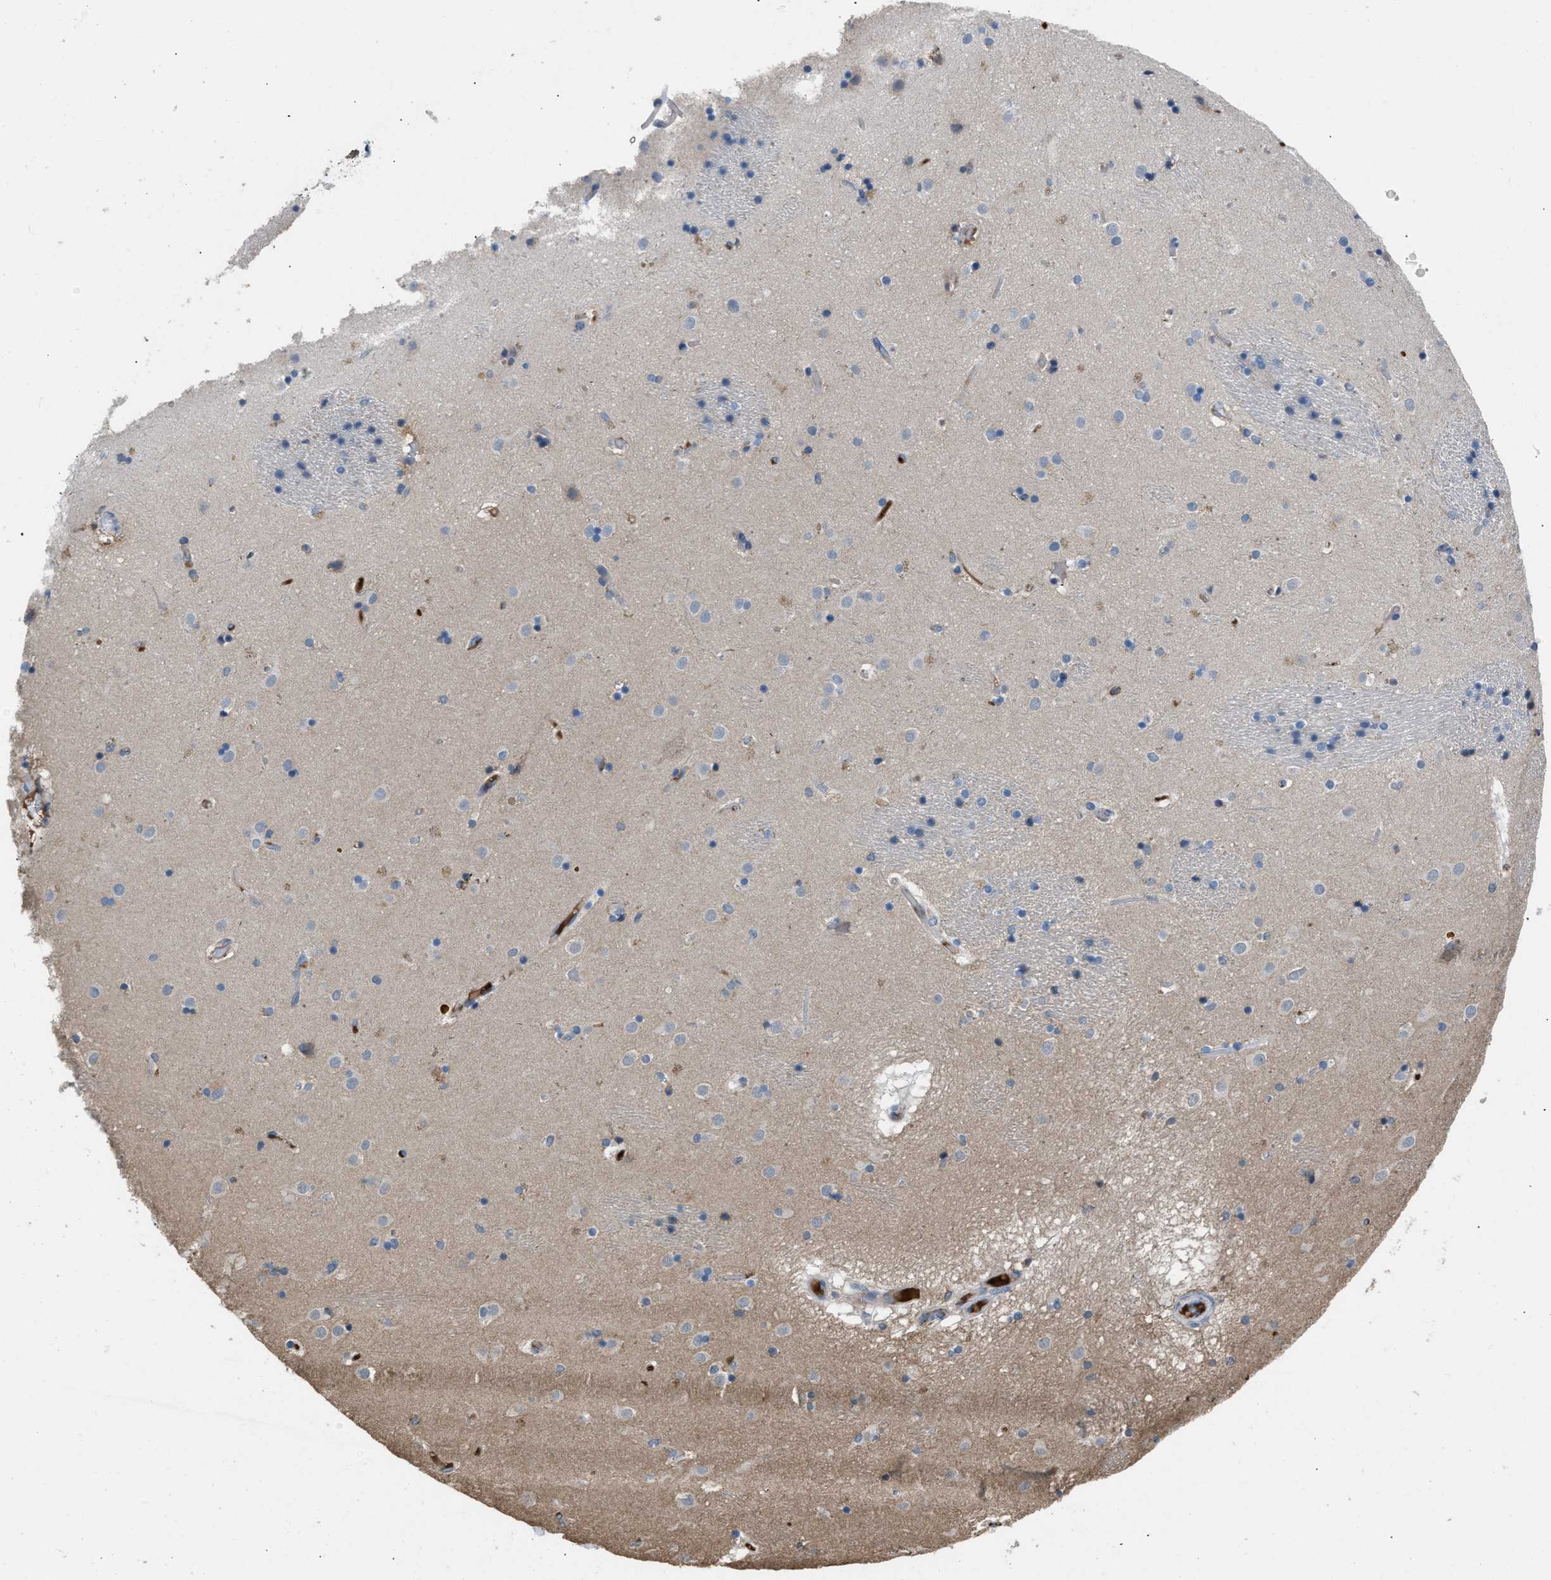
{"staining": {"intensity": "negative", "quantity": "none", "location": "none"}, "tissue": "caudate", "cell_type": "Glial cells", "image_type": "normal", "snomed": [{"axis": "morphology", "description": "Normal tissue, NOS"}, {"axis": "topography", "description": "Lateral ventricle wall"}], "caption": "An IHC photomicrograph of benign caudate is shown. There is no staining in glial cells of caudate.", "gene": "STC1", "patient": {"sex": "male", "age": 70}}